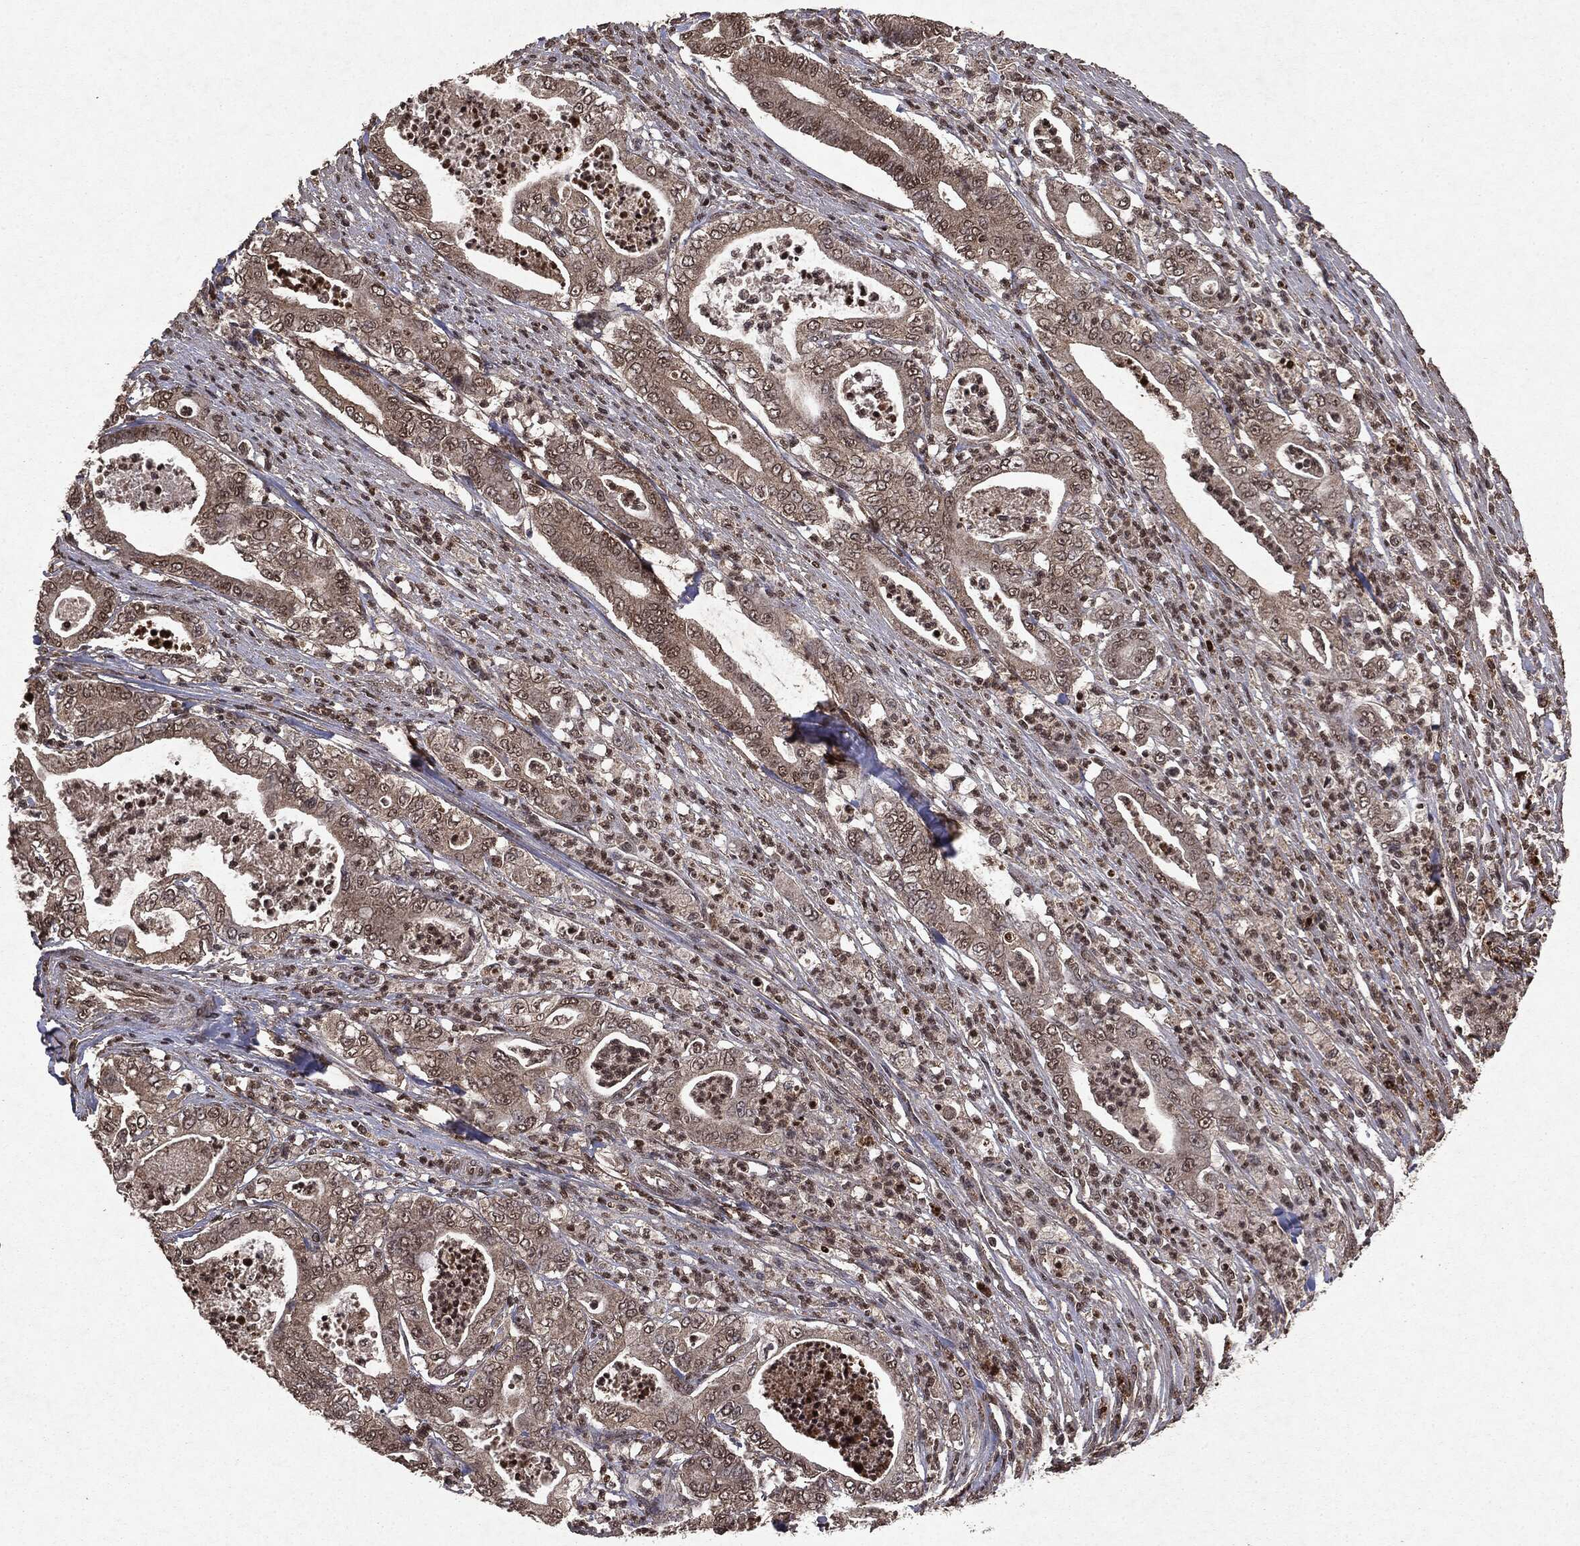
{"staining": {"intensity": "negative", "quantity": "none", "location": "none"}, "tissue": "pancreatic cancer", "cell_type": "Tumor cells", "image_type": "cancer", "snomed": [{"axis": "morphology", "description": "Adenocarcinoma, NOS"}, {"axis": "topography", "description": "Pancreas"}], "caption": "A photomicrograph of human adenocarcinoma (pancreatic) is negative for staining in tumor cells. (Brightfield microscopy of DAB IHC at high magnification).", "gene": "PEBP1", "patient": {"sex": "male", "age": 71}}